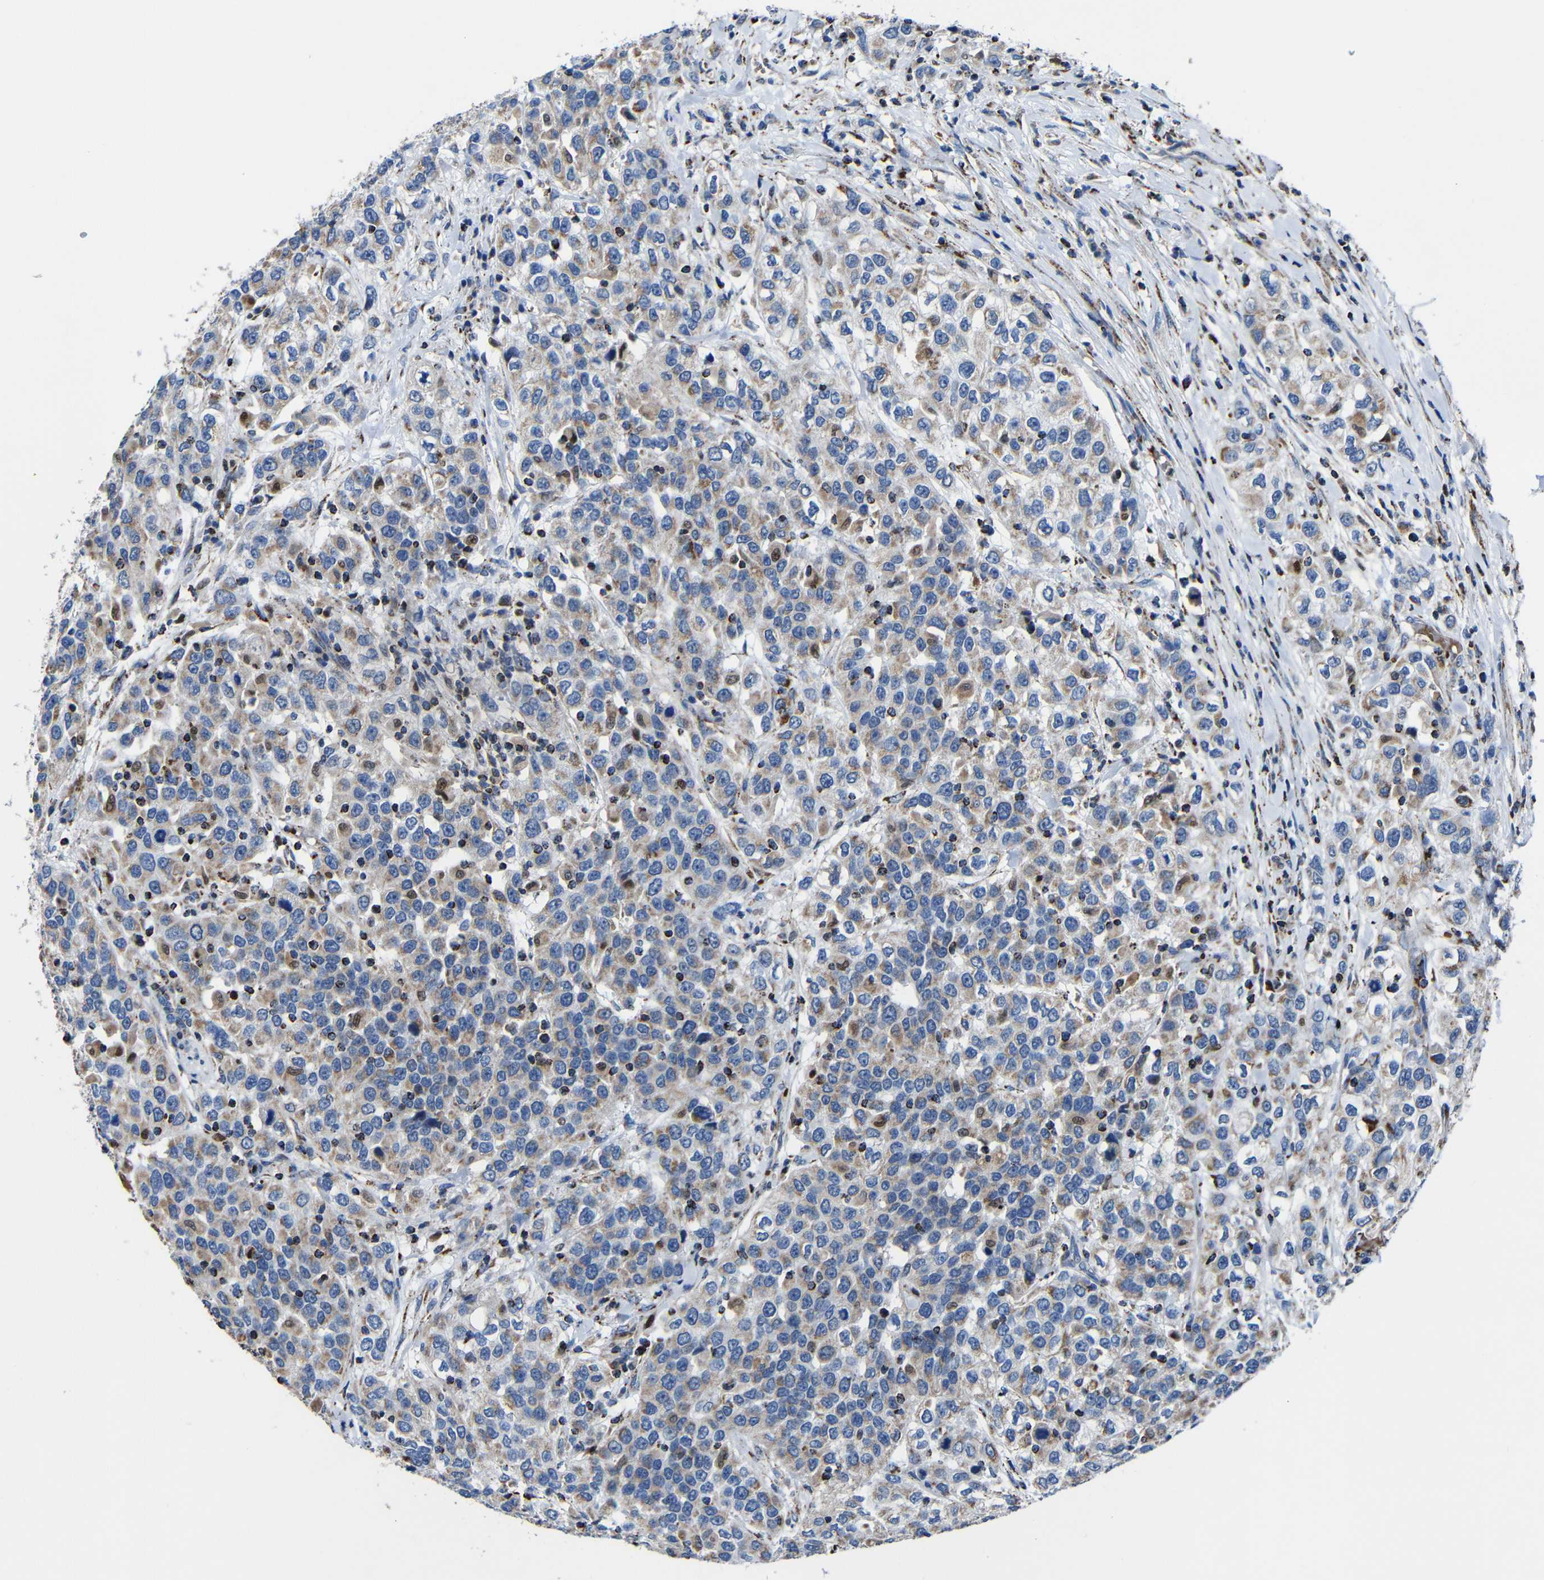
{"staining": {"intensity": "weak", "quantity": "25%-75%", "location": "cytoplasmic/membranous"}, "tissue": "urothelial cancer", "cell_type": "Tumor cells", "image_type": "cancer", "snomed": [{"axis": "morphology", "description": "Urothelial carcinoma, High grade"}, {"axis": "topography", "description": "Urinary bladder"}], "caption": "A micrograph showing weak cytoplasmic/membranous positivity in approximately 25%-75% of tumor cells in high-grade urothelial carcinoma, as visualized by brown immunohistochemical staining.", "gene": "CA5B", "patient": {"sex": "female", "age": 80}}